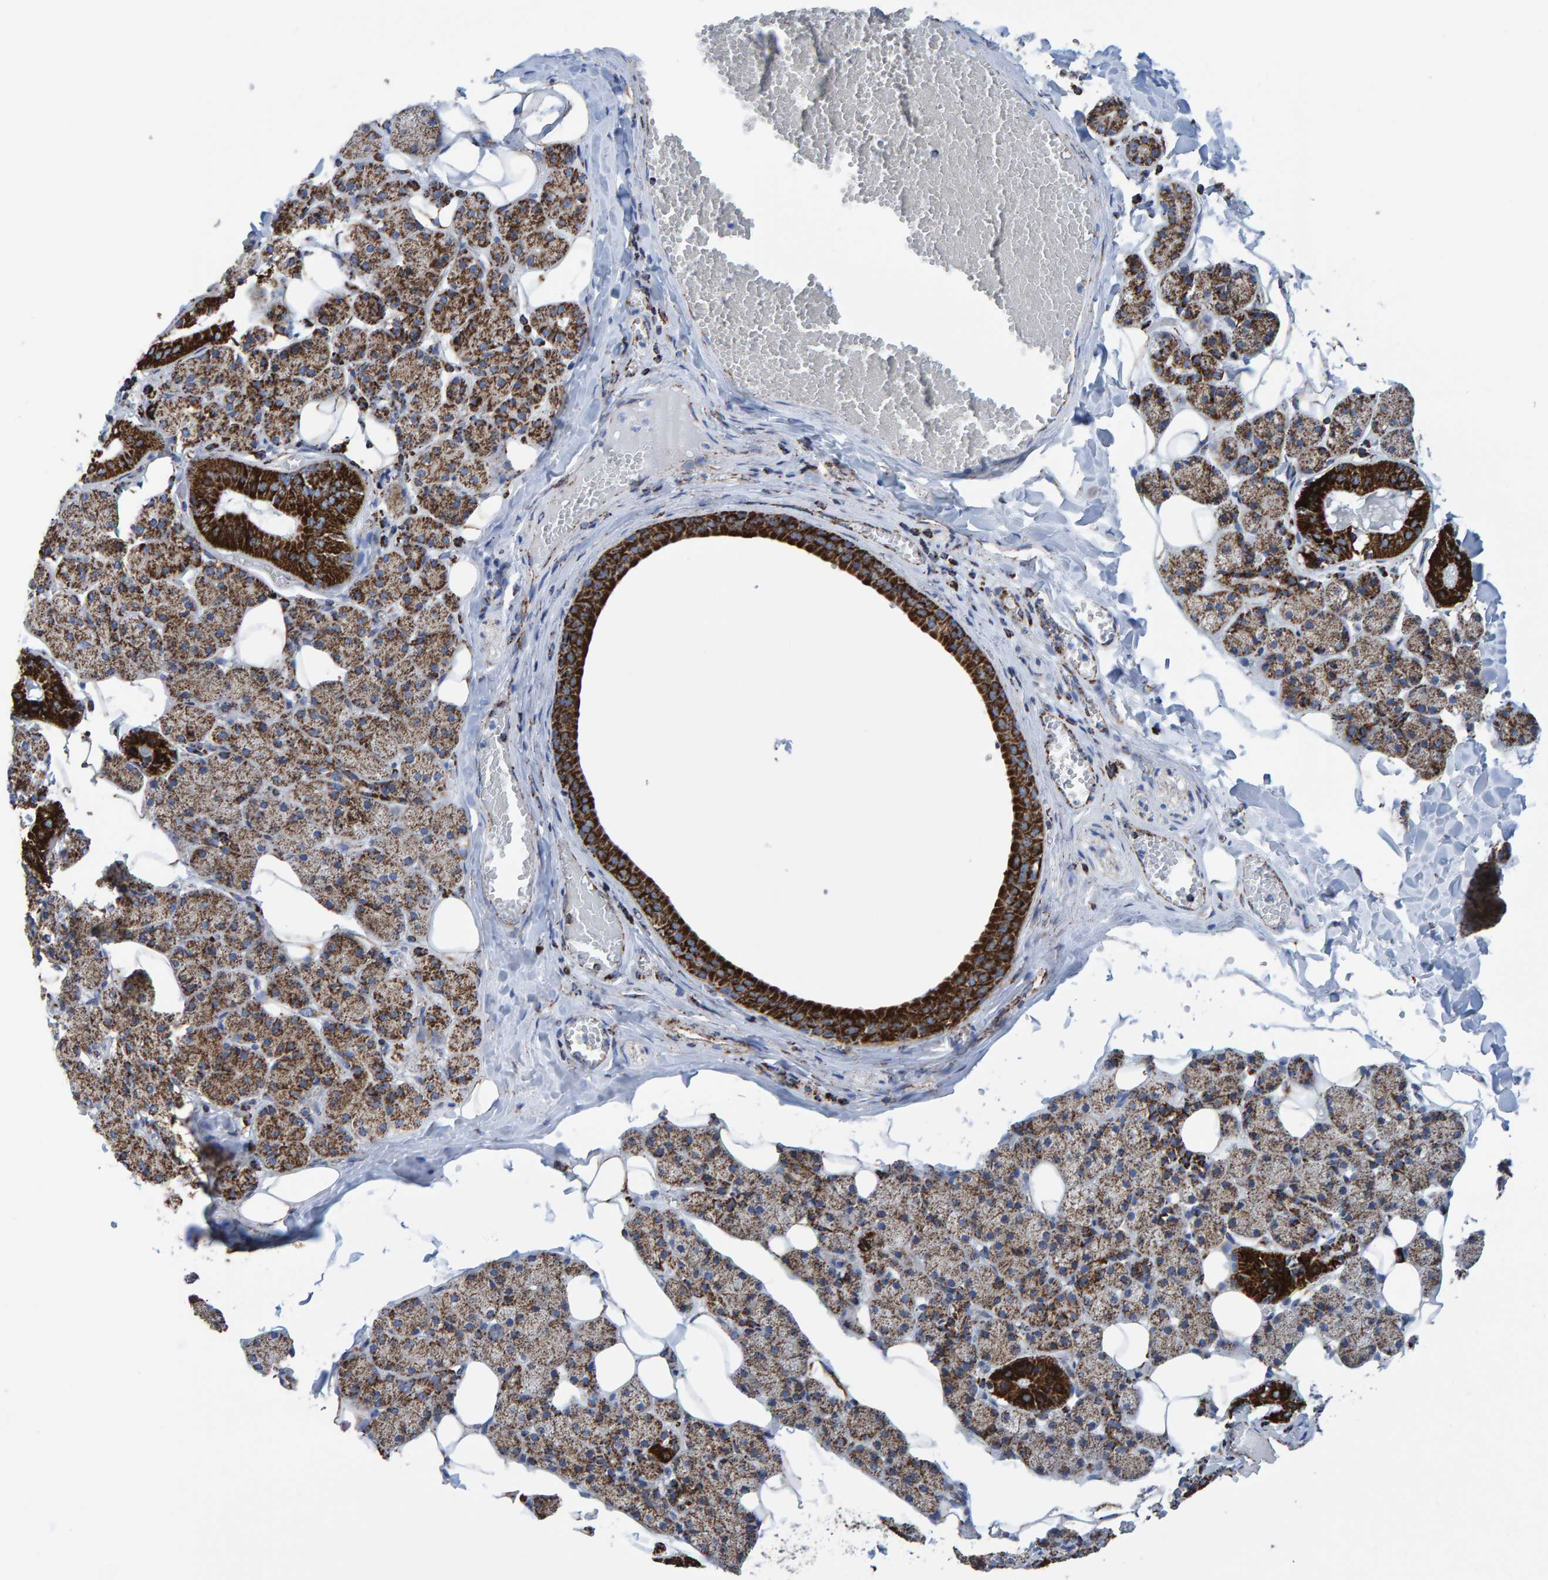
{"staining": {"intensity": "strong", "quantity": ">75%", "location": "cytoplasmic/membranous"}, "tissue": "salivary gland", "cell_type": "Glandular cells", "image_type": "normal", "snomed": [{"axis": "morphology", "description": "Normal tissue, NOS"}, {"axis": "topography", "description": "Salivary gland"}], "caption": "Protein staining shows strong cytoplasmic/membranous positivity in about >75% of glandular cells in normal salivary gland. Nuclei are stained in blue.", "gene": "ENSG00000262660", "patient": {"sex": "female", "age": 33}}